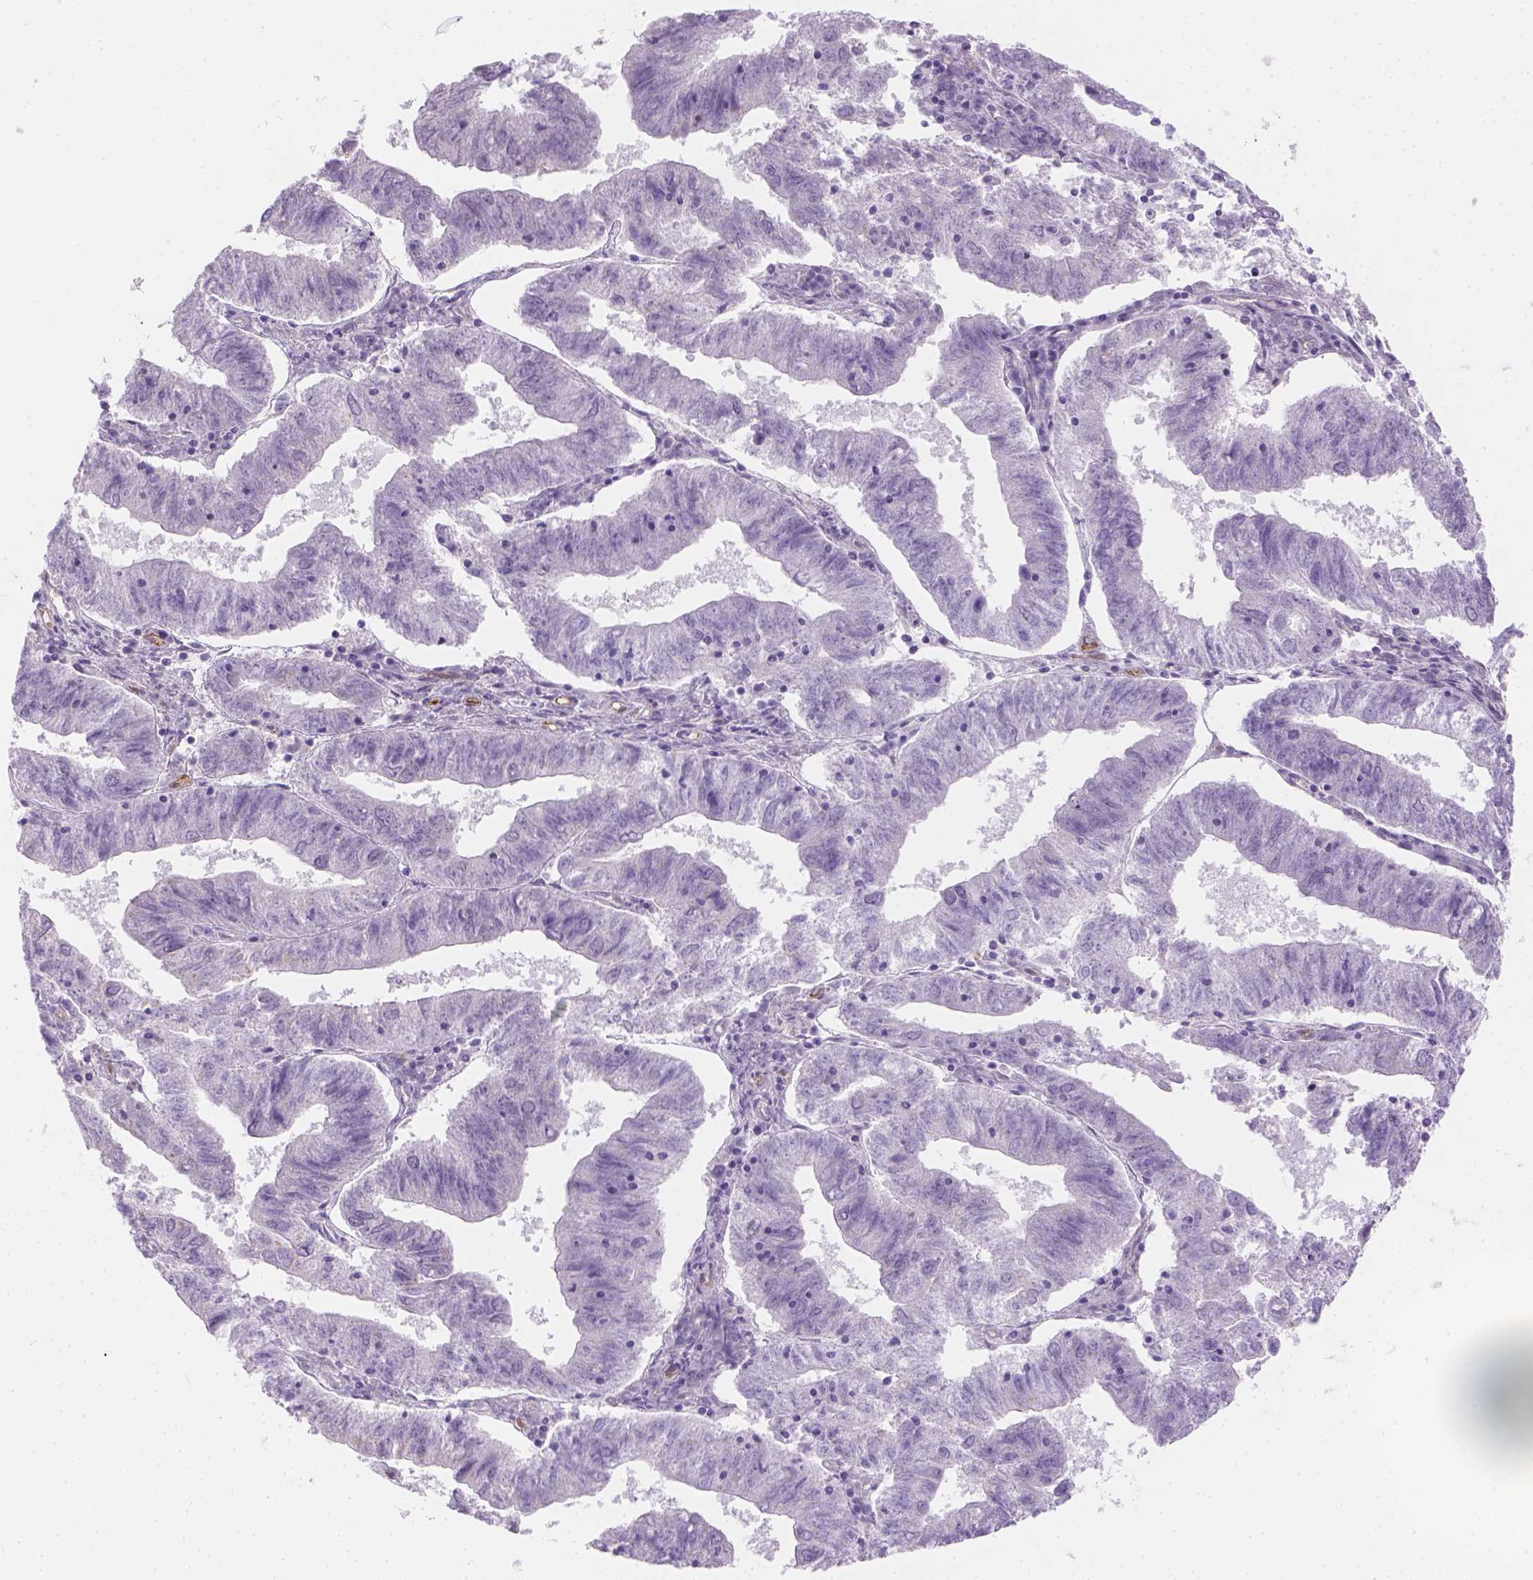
{"staining": {"intensity": "negative", "quantity": "none", "location": "none"}, "tissue": "endometrial cancer", "cell_type": "Tumor cells", "image_type": "cancer", "snomed": [{"axis": "morphology", "description": "Adenocarcinoma, NOS"}, {"axis": "topography", "description": "Endometrium"}], "caption": "High power microscopy image of an IHC photomicrograph of endometrial cancer (adenocarcinoma), revealing no significant positivity in tumor cells.", "gene": "CACNB1", "patient": {"sex": "female", "age": 82}}